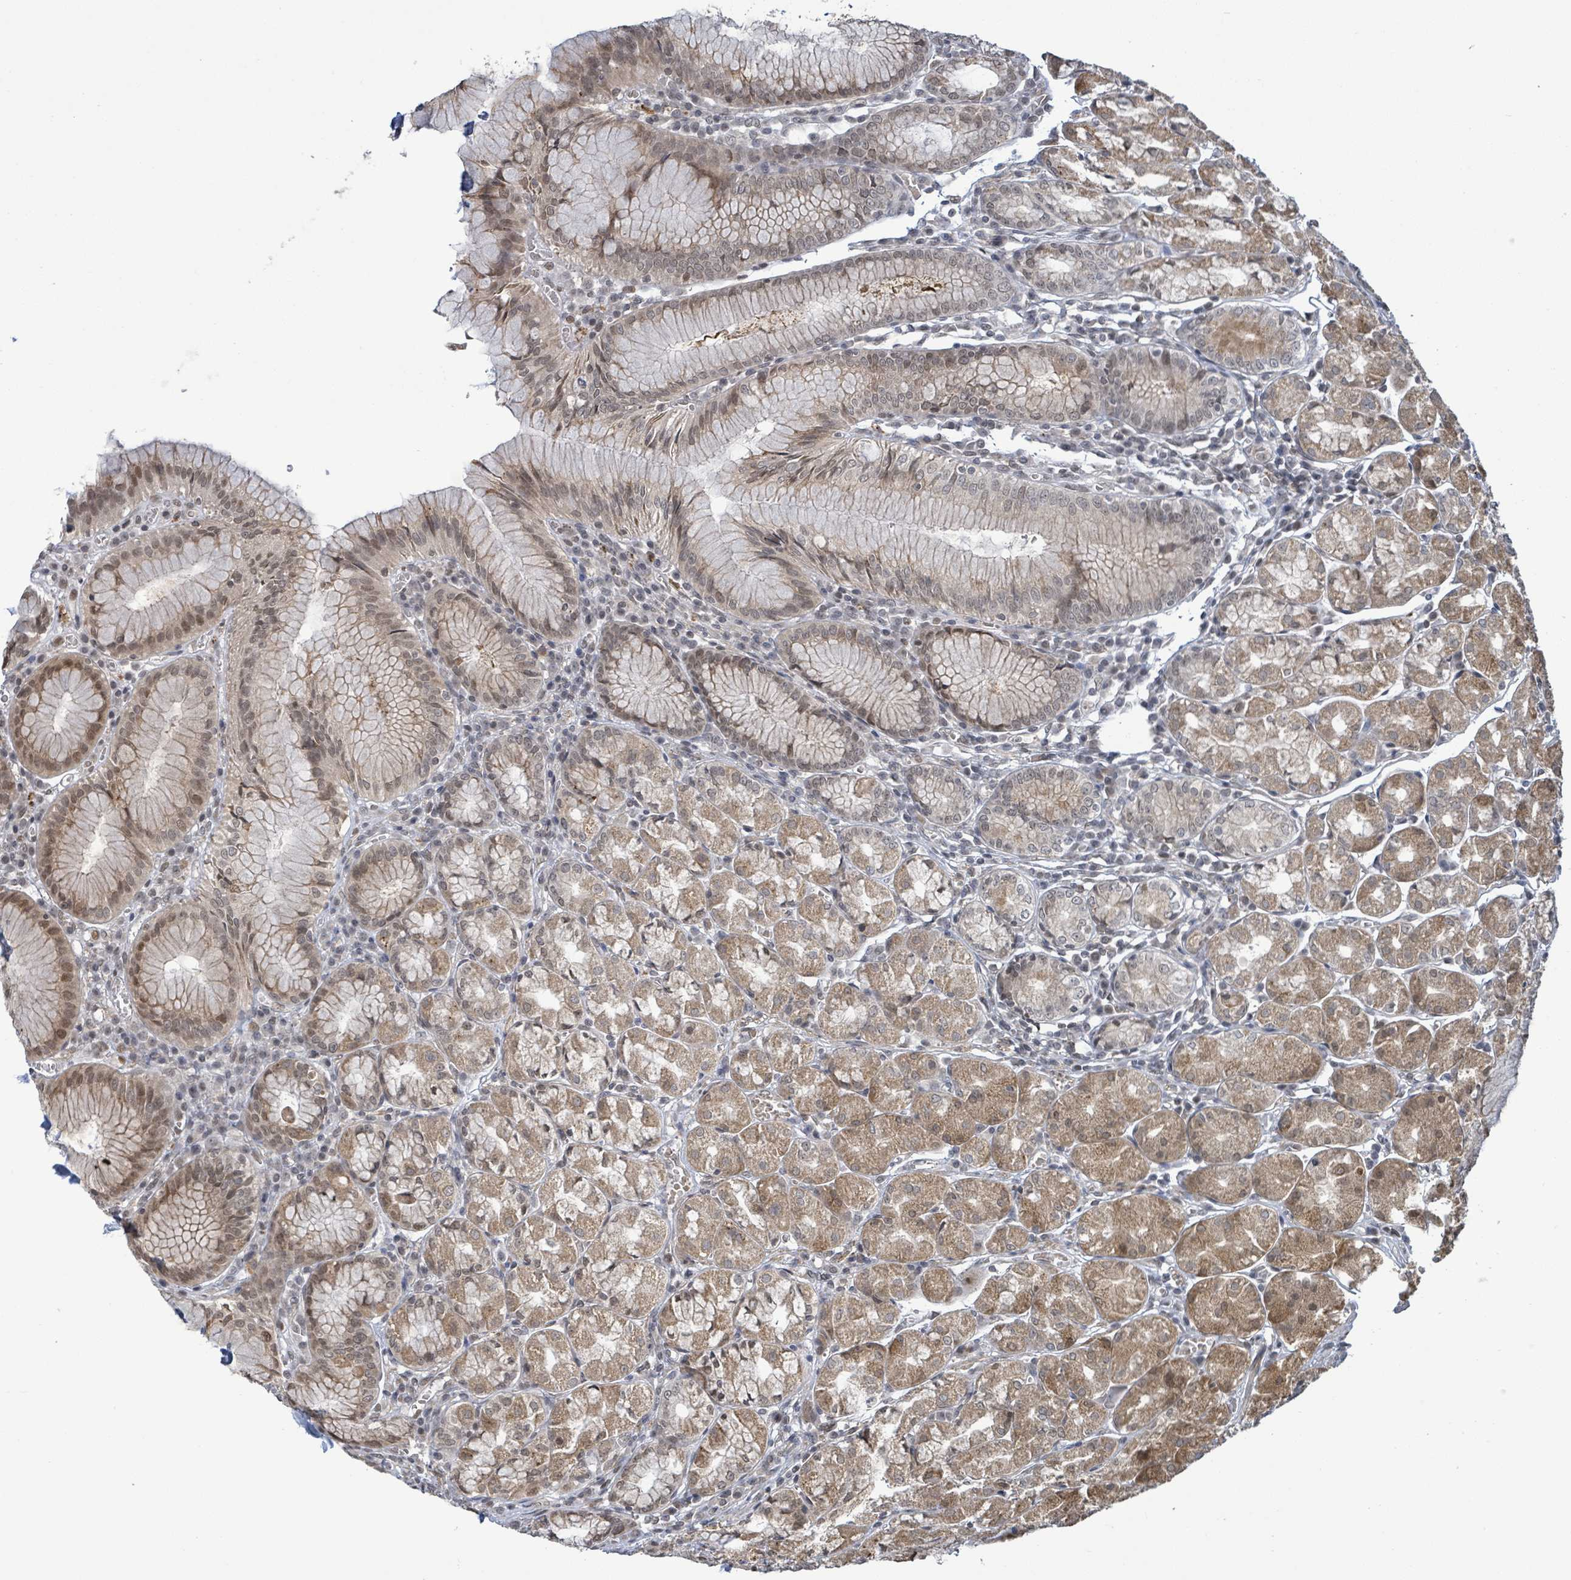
{"staining": {"intensity": "moderate", "quantity": ">75%", "location": "cytoplasmic/membranous,nuclear"}, "tissue": "stomach", "cell_type": "Glandular cells", "image_type": "normal", "snomed": [{"axis": "morphology", "description": "Normal tissue, NOS"}, {"axis": "topography", "description": "Stomach"}], "caption": "Glandular cells show medium levels of moderate cytoplasmic/membranous,nuclear positivity in approximately >75% of cells in unremarkable stomach.", "gene": "SBF2", "patient": {"sex": "male", "age": 55}}